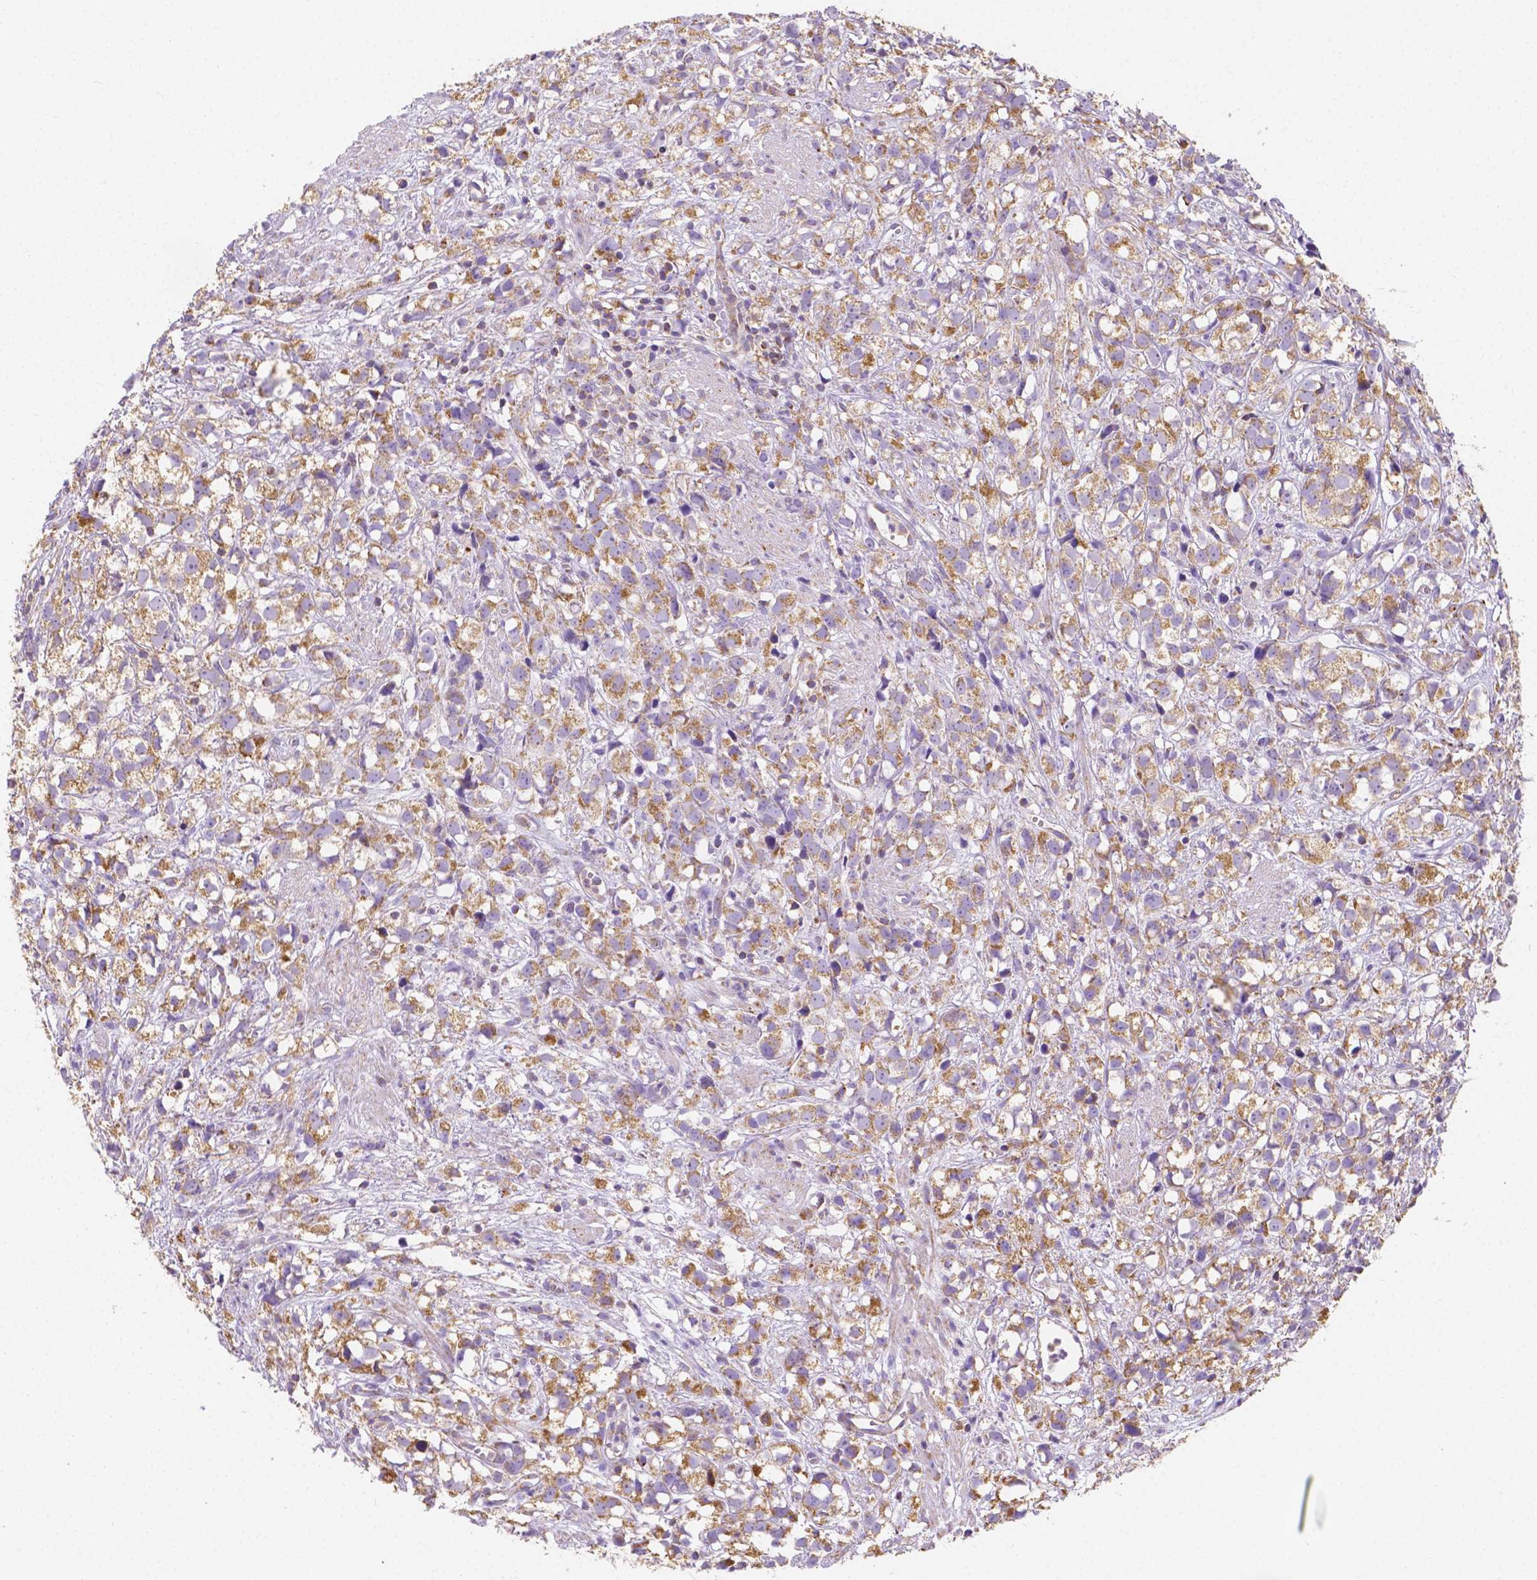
{"staining": {"intensity": "moderate", "quantity": ">75%", "location": "cytoplasmic/membranous"}, "tissue": "prostate cancer", "cell_type": "Tumor cells", "image_type": "cancer", "snomed": [{"axis": "morphology", "description": "Adenocarcinoma, High grade"}, {"axis": "topography", "description": "Prostate"}], "caption": "This is an image of IHC staining of prostate cancer, which shows moderate positivity in the cytoplasmic/membranous of tumor cells.", "gene": "SGTB", "patient": {"sex": "male", "age": 68}}